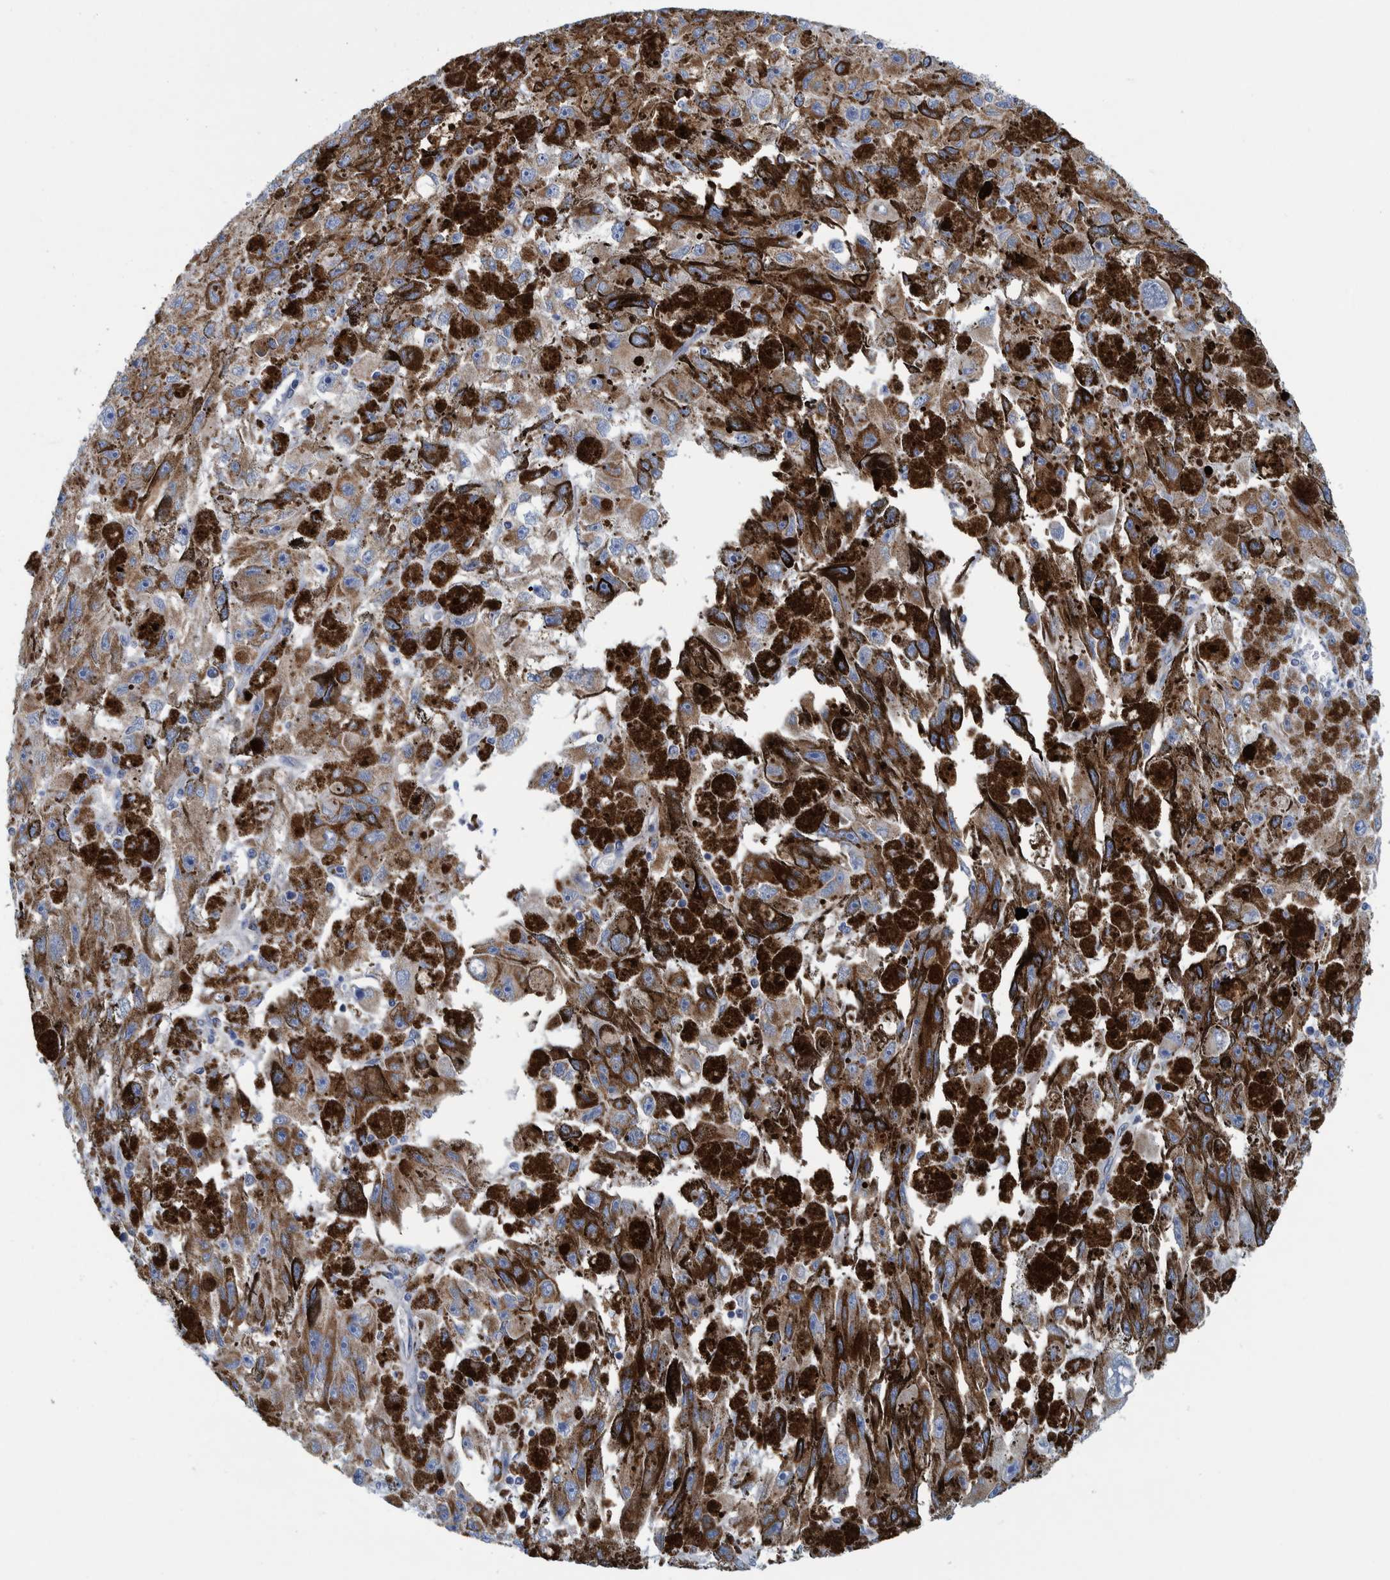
{"staining": {"intensity": "moderate", "quantity": ">75%", "location": "cytoplasmic/membranous"}, "tissue": "melanoma", "cell_type": "Tumor cells", "image_type": "cancer", "snomed": [{"axis": "morphology", "description": "Malignant melanoma, NOS"}, {"axis": "topography", "description": "Skin"}], "caption": "Melanoma stained for a protein shows moderate cytoplasmic/membranous positivity in tumor cells.", "gene": "MRPS7", "patient": {"sex": "female", "age": 104}}